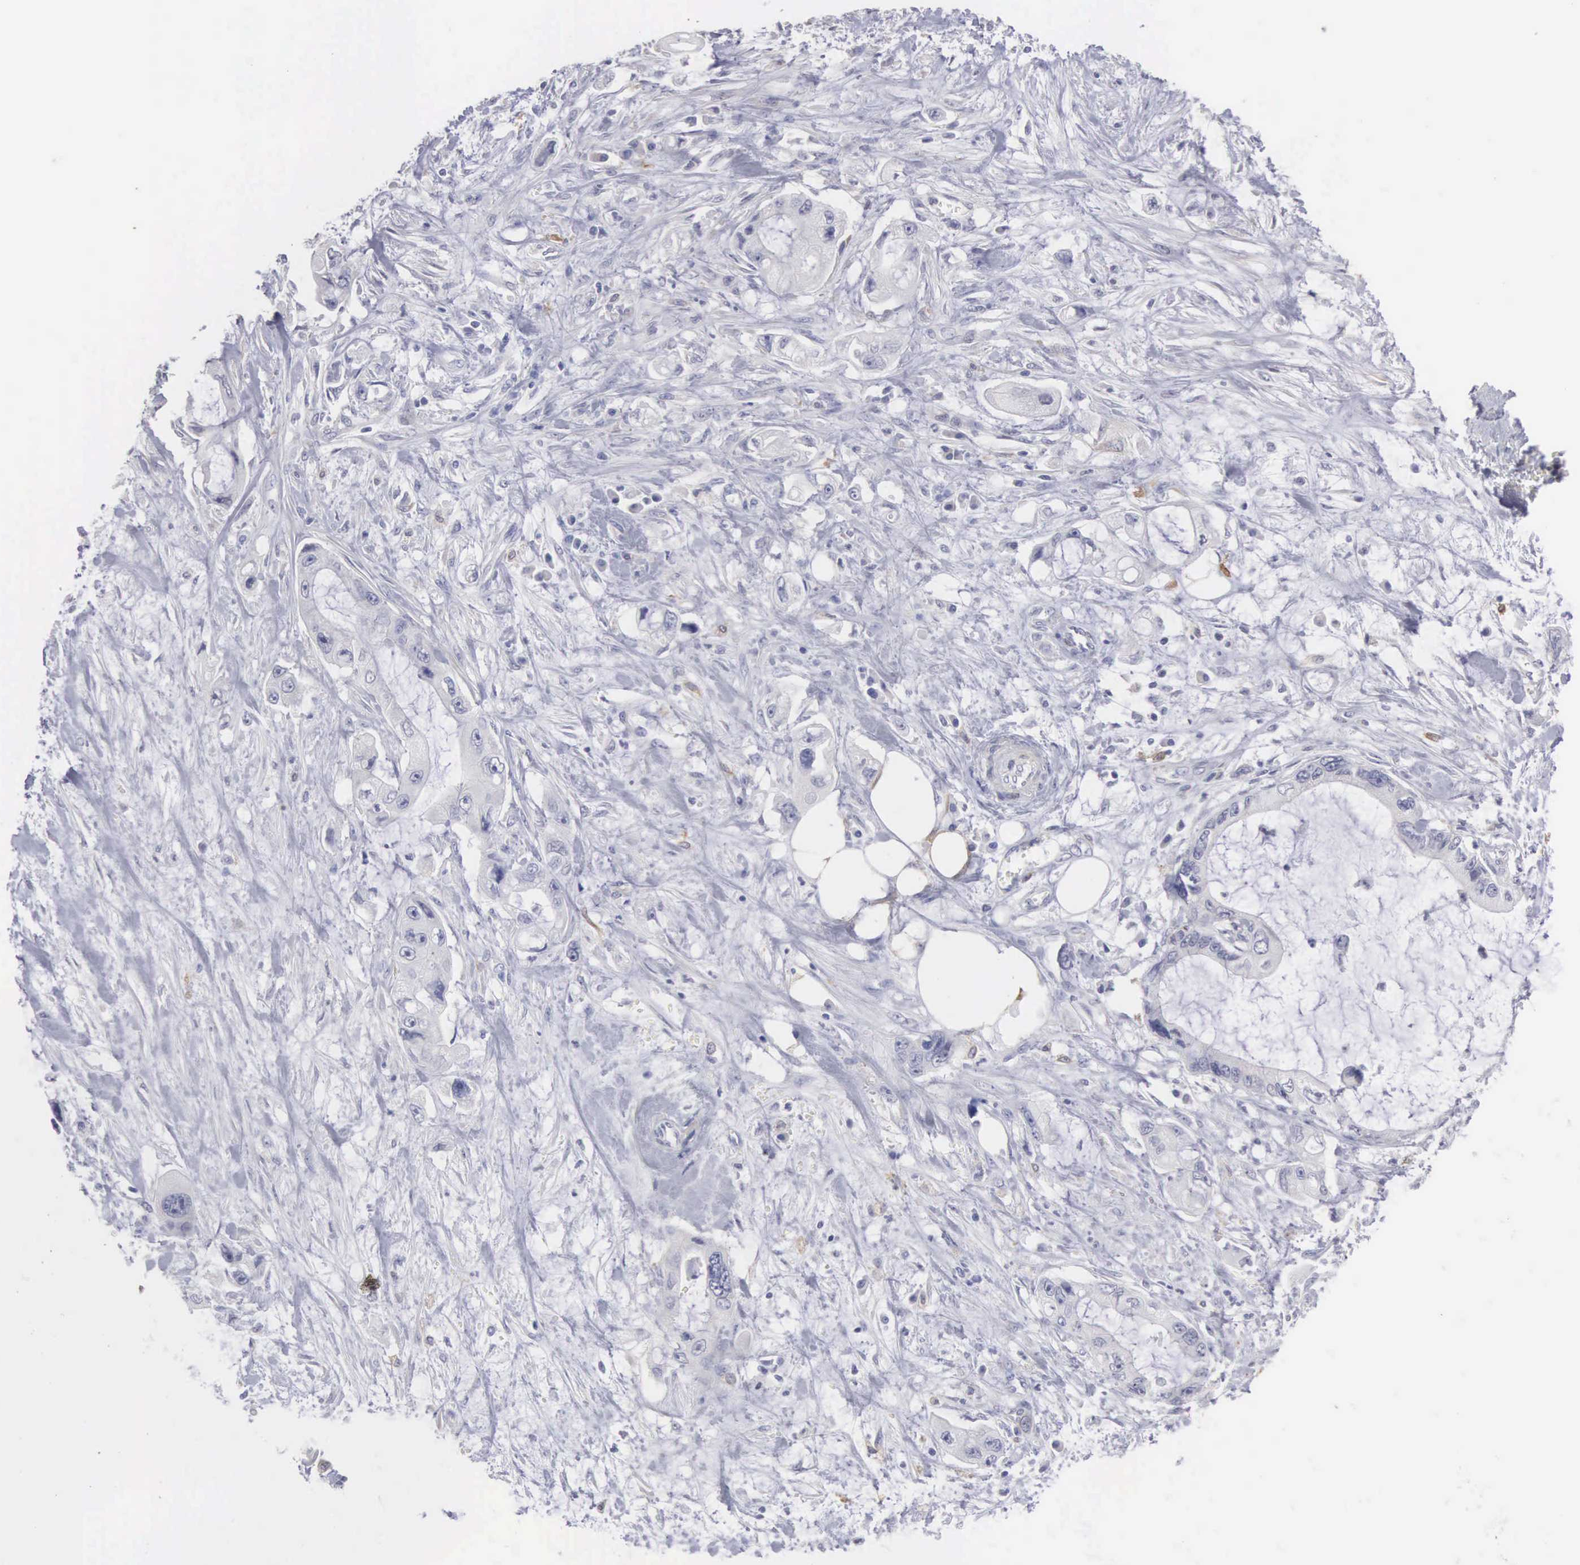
{"staining": {"intensity": "negative", "quantity": "none", "location": "none"}, "tissue": "pancreatic cancer", "cell_type": "Tumor cells", "image_type": "cancer", "snomed": [{"axis": "morphology", "description": "Adenocarcinoma, NOS"}, {"axis": "topography", "description": "Pancreas"}, {"axis": "topography", "description": "Stomach, upper"}], "caption": "The photomicrograph demonstrates no staining of tumor cells in adenocarcinoma (pancreatic). Brightfield microscopy of immunohistochemistry (IHC) stained with DAB (brown) and hematoxylin (blue), captured at high magnification.", "gene": "LIN52", "patient": {"sex": "male", "age": 77}}